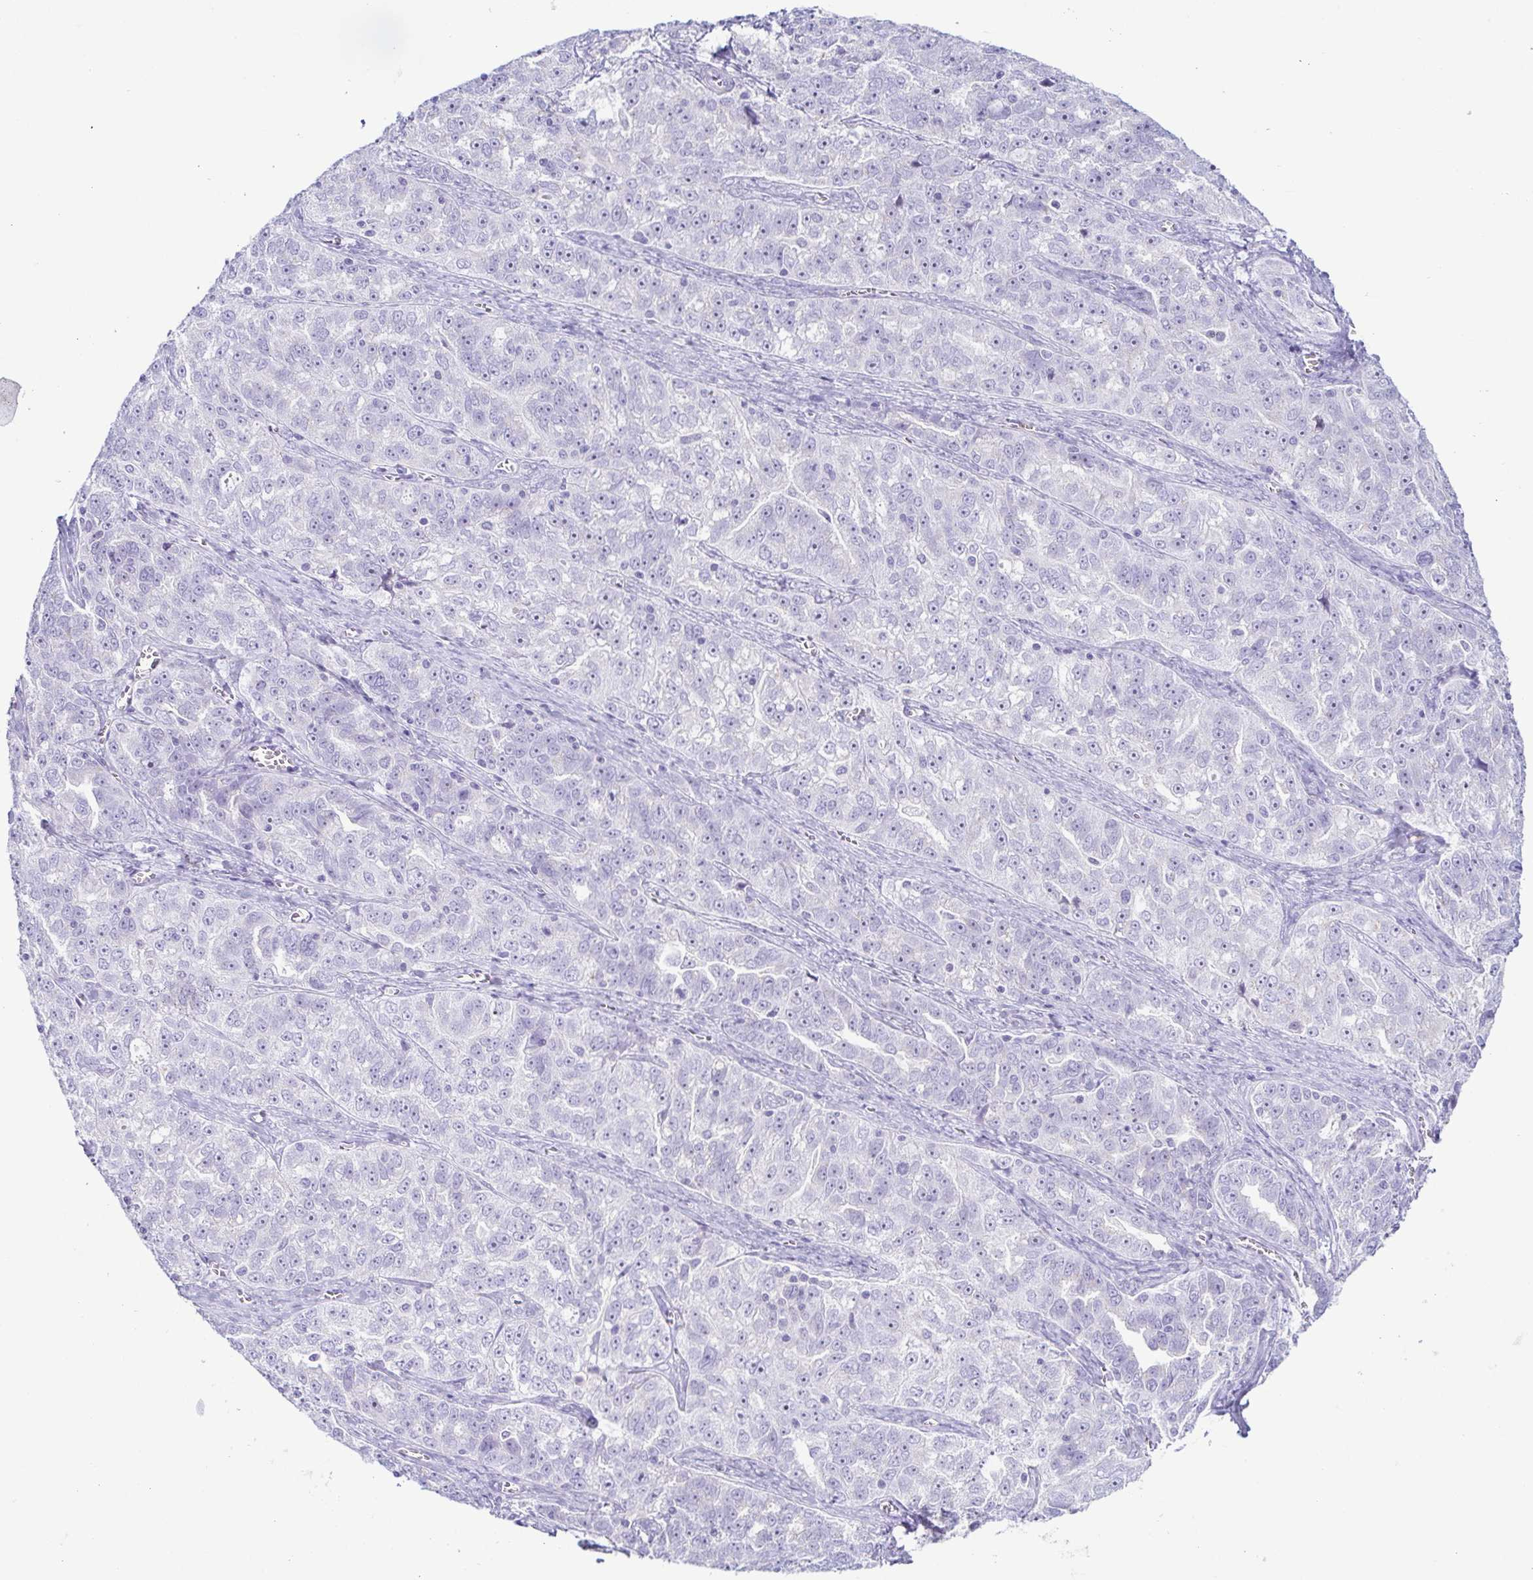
{"staining": {"intensity": "negative", "quantity": "none", "location": "none"}, "tissue": "ovarian cancer", "cell_type": "Tumor cells", "image_type": "cancer", "snomed": [{"axis": "morphology", "description": "Cystadenocarcinoma, serous, NOS"}, {"axis": "topography", "description": "Ovary"}], "caption": "This is an IHC micrograph of human ovarian cancer. There is no positivity in tumor cells.", "gene": "AZU1", "patient": {"sex": "female", "age": 51}}